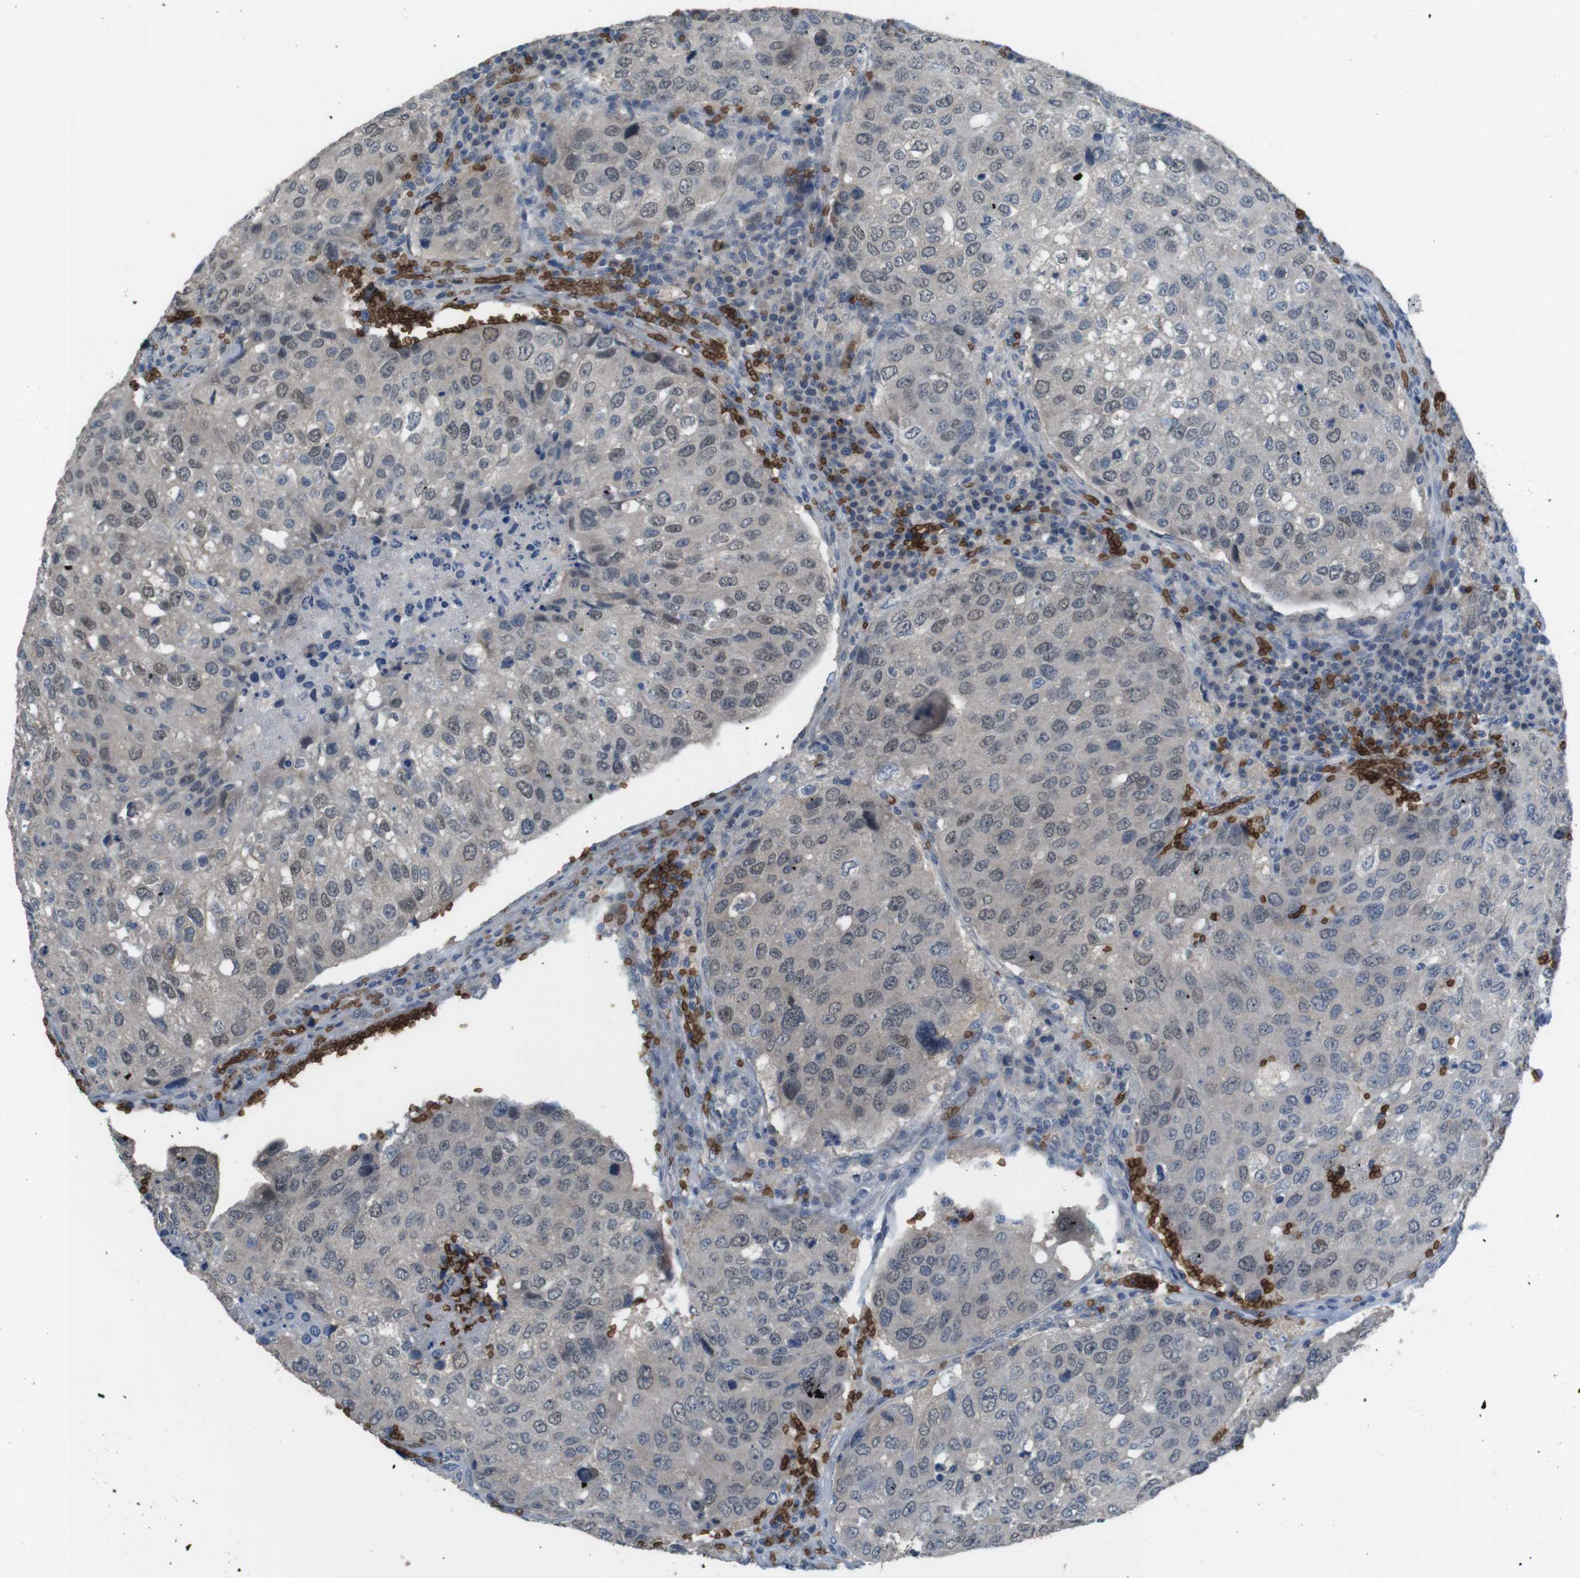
{"staining": {"intensity": "negative", "quantity": "none", "location": "none"}, "tissue": "urothelial cancer", "cell_type": "Tumor cells", "image_type": "cancer", "snomed": [{"axis": "morphology", "description": "Urothelial carcinoma, High grade"}, {"axis": "topography", "description": "Lymph node"}, {"axis": "topography", "description": "Urinary bladder"}], "caption": "Human high-grade urothelial carcinoma stained for a protein using immunohistochemistry (IHC) demonstrates no expression in tumor cells.", "gene": "GYPA", "patient": {"sex": "male", "age": 51}}